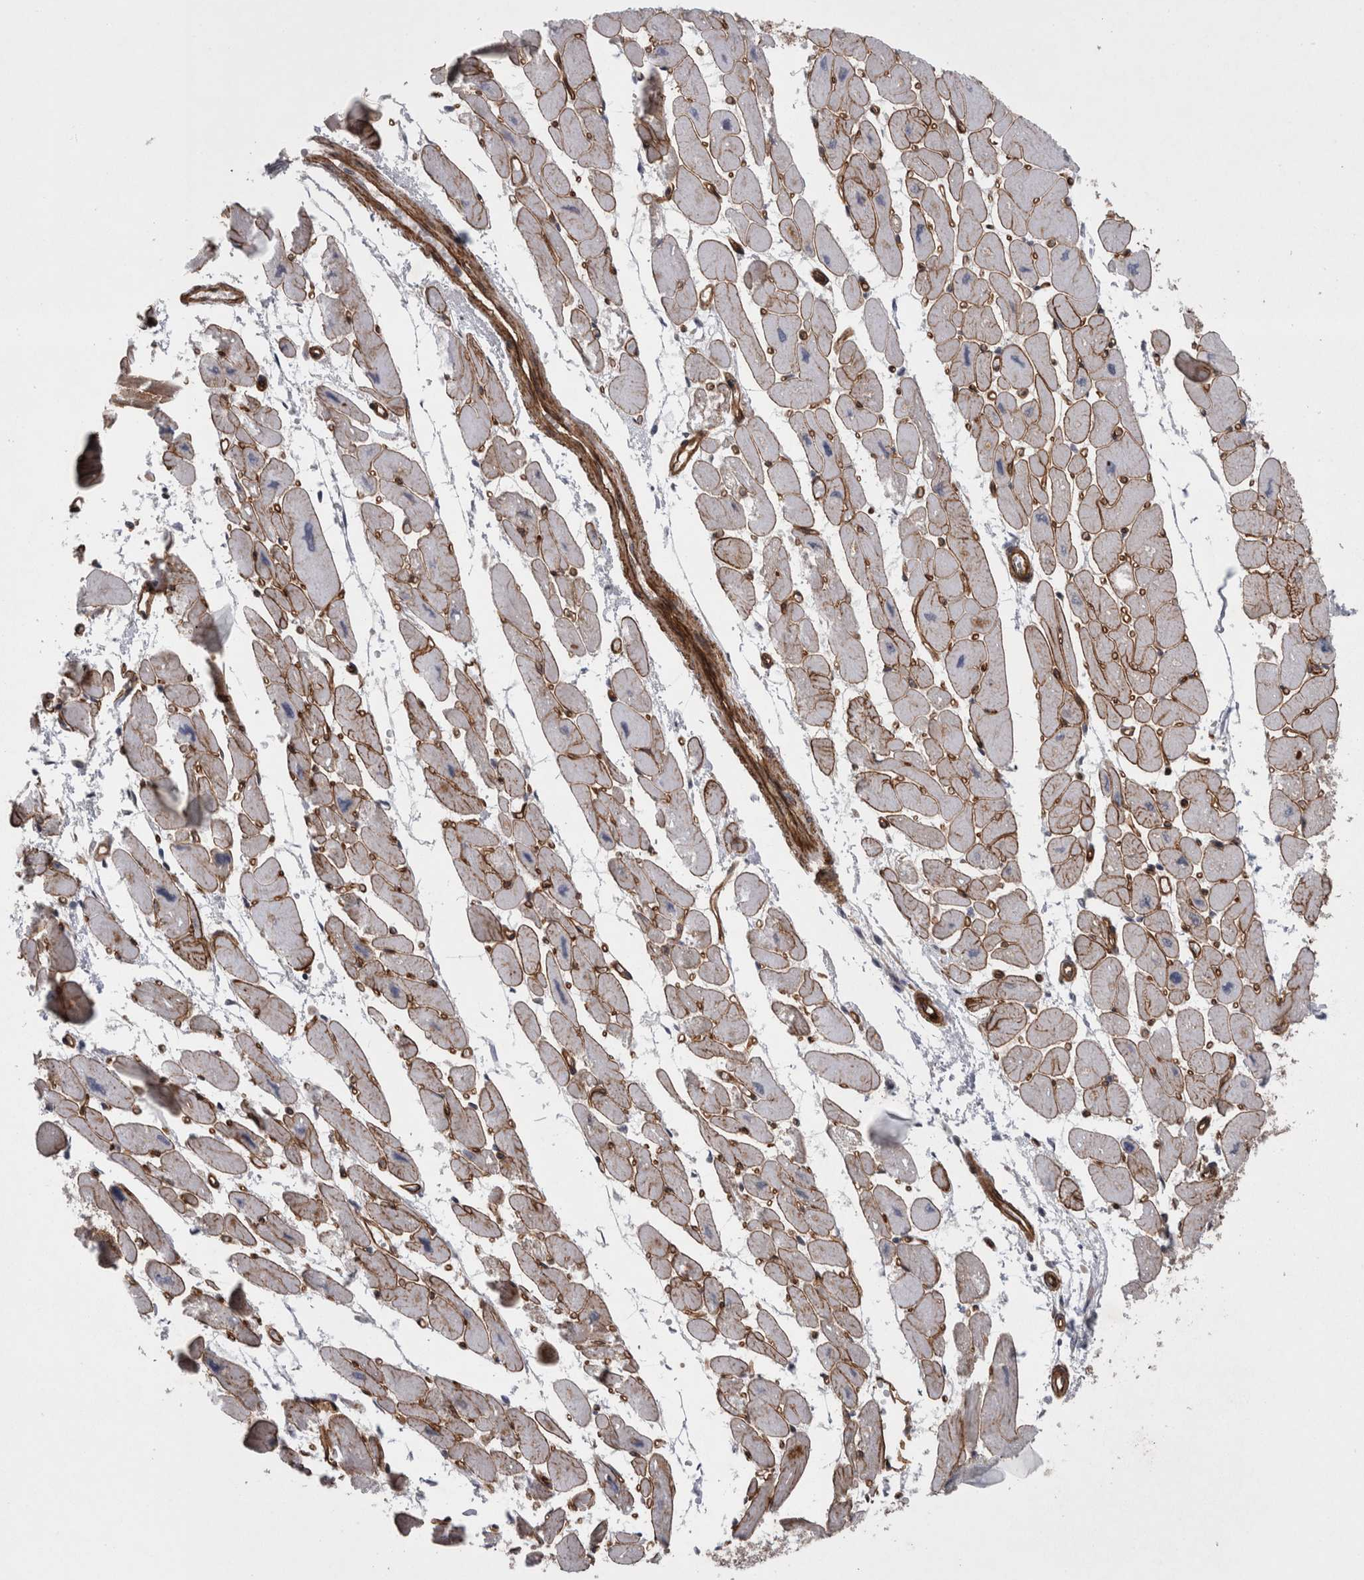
{"staining": {"intensity": "strong", "quantity": ">75%", "location": "cytoplasmic/membranous"}, "tissue": "heart muscle", "cell_type": "Cardiomyocytes", "image_type": "normal", "snomed": [{"axis": "morphology", "description": "Normal tissue, NOS"}, {"axis": "topography", "description": "Heart"}], "caption": "Immunohistochemical staining of benign human heart muscle exhibits strong cytoplasmic/membranous protein staining in approximately >75% of cardiomyocytes.", "gene": "DDX6", "patient": {"sex": "female", "age": 54}}